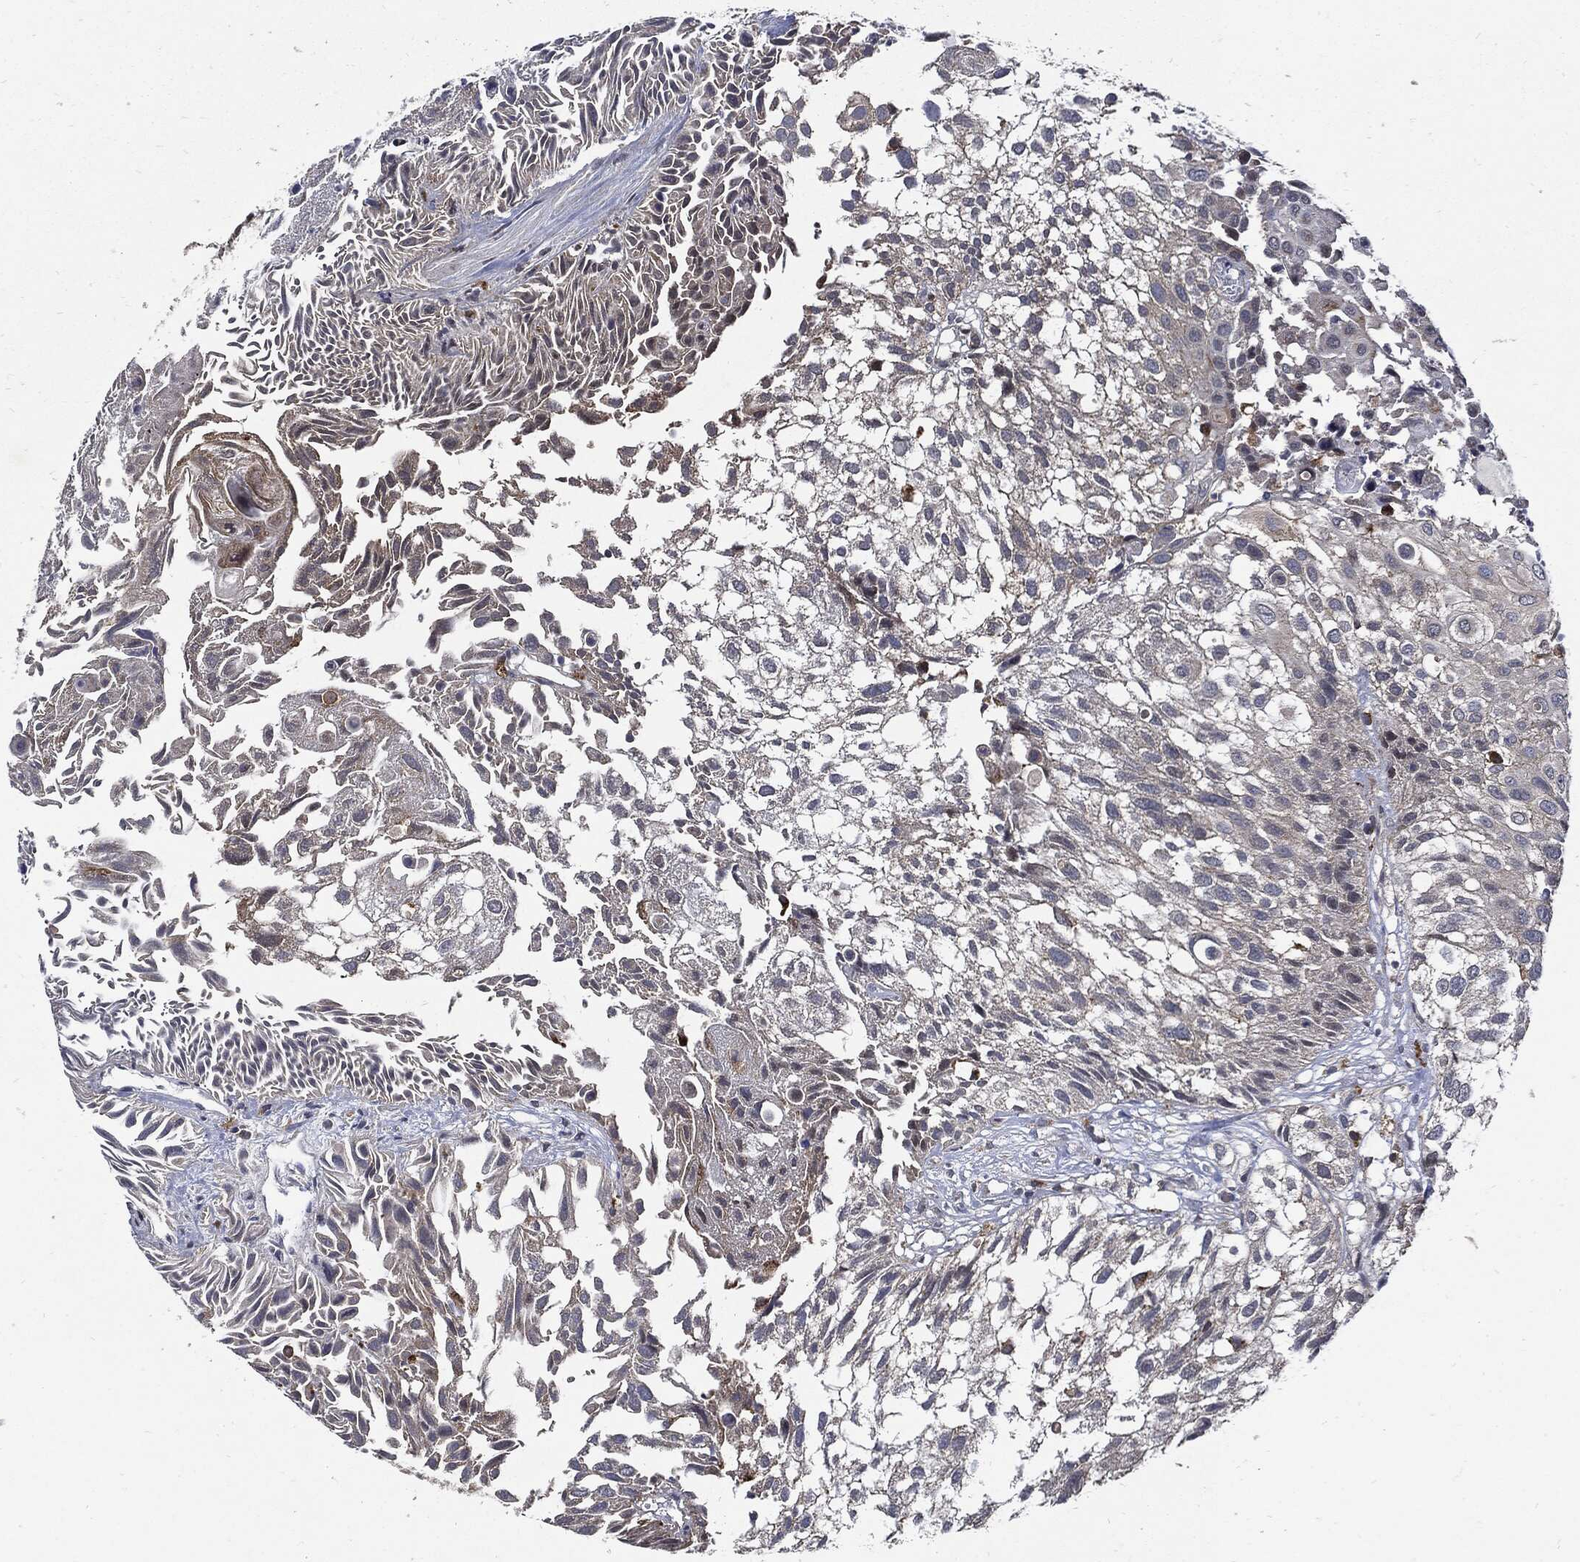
{"staining": {"intensity": "moderate", "quantity": "<25%", "location": "cytoplasmic/membranous"}, "tissue": "urothelial cancer", "cell_type": "Tumor cells", "image_type": "cancer", "snomed": [{"axis": "morphology", "description": "Urothelial carcinoma, High grade"}, {"axis": "topography", "description": "Urinary bladder"}], "caption": "Moderate cytoplasmic/membranous expression is present in about <25% of tumor cells in urothelial cancer.", "gene": "SLC31A2", "patient": {"sex": "female", "age": 79}}